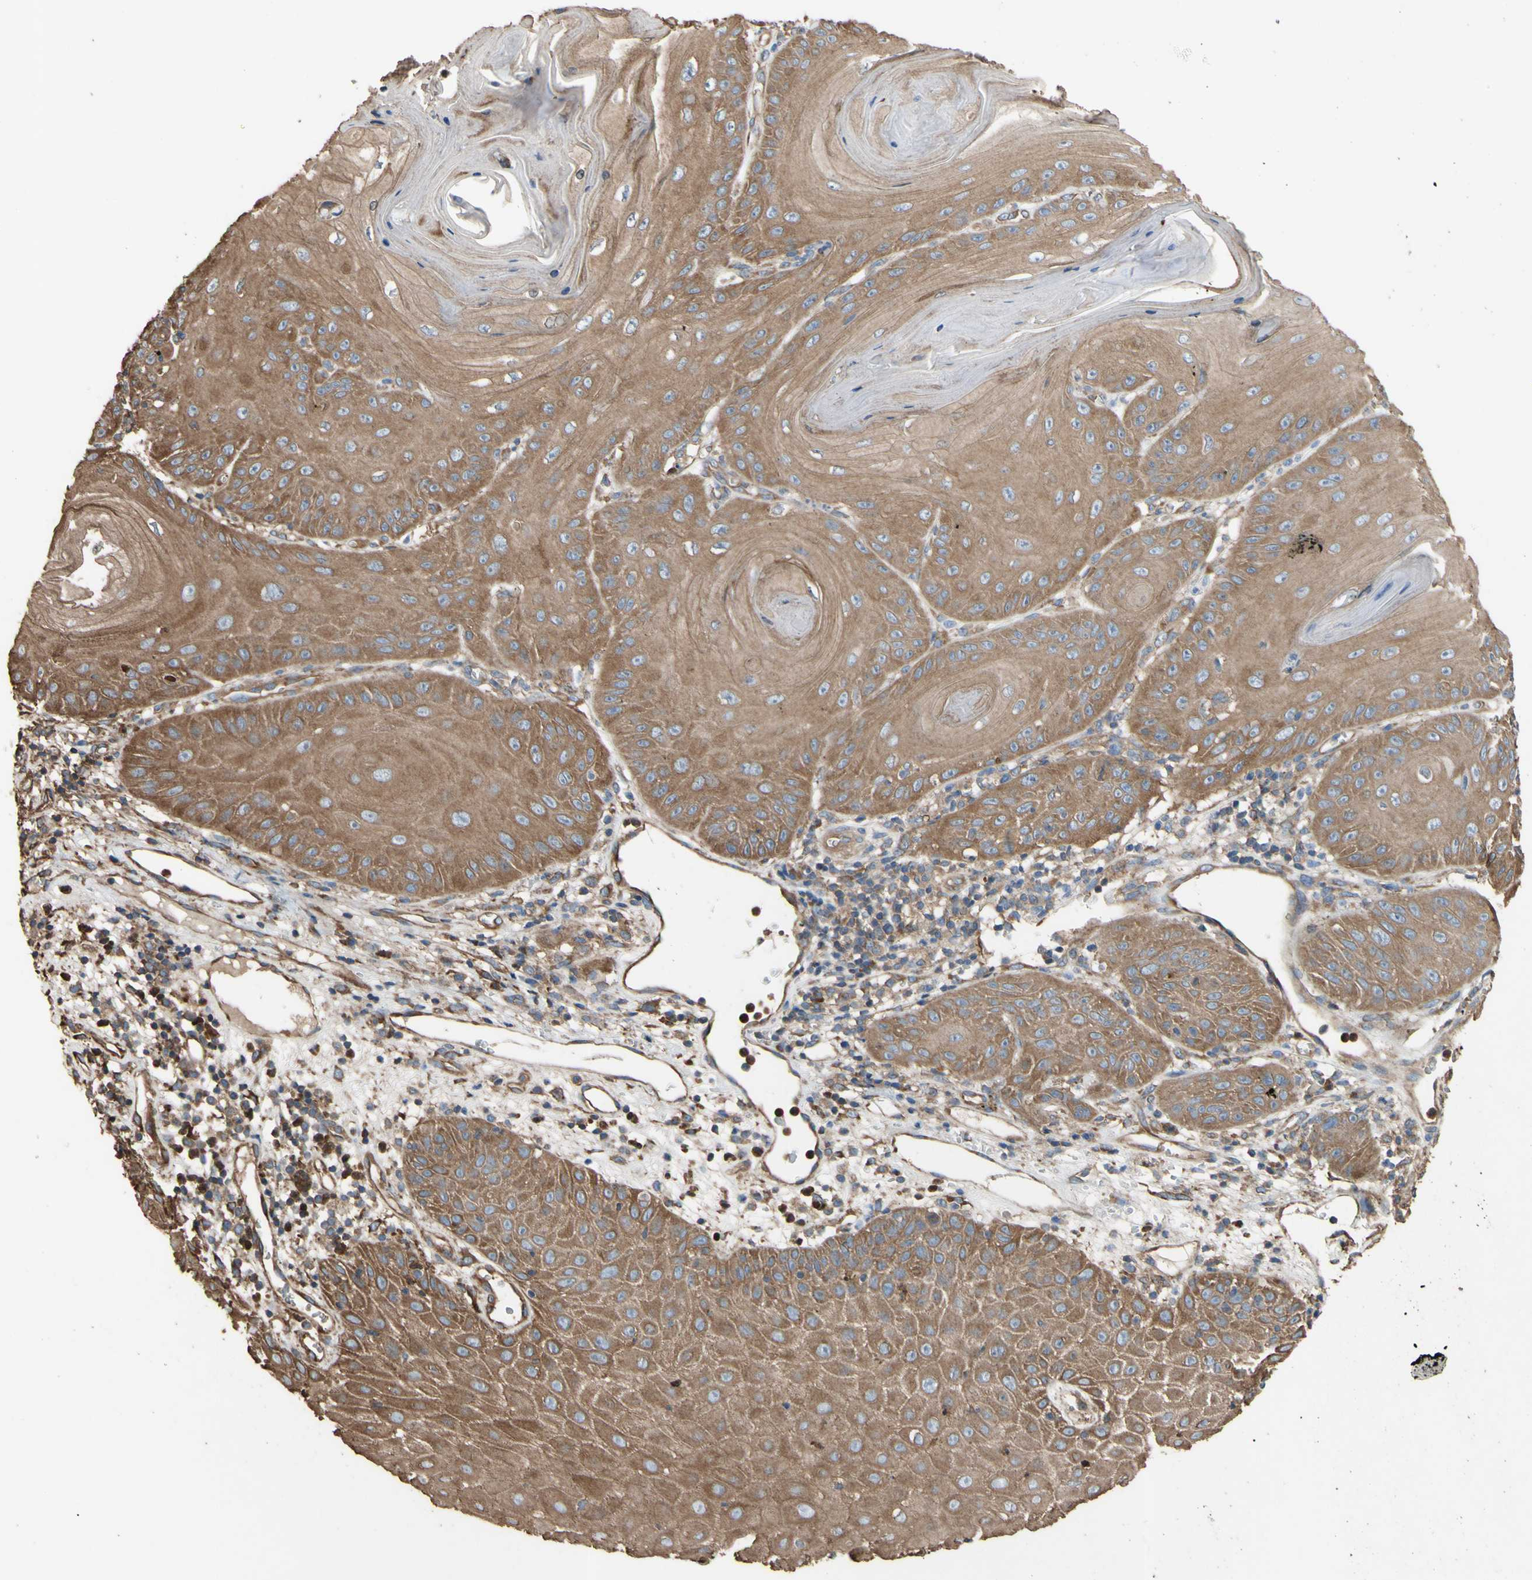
{"staining": {"intensity": "strong", "quantity": ">75%", "location": "cytoplasmic/membranous"}, "tissue": "skin cancer", "cell_type": "Tumor cells", "image_type": "cancer", "snomed": [{"axis": "morphology", "description": "Squamous cell carcinoma, NOS"}, {"axis": "topography", "description": "Skin"}], "caption": "Protein staining of squamous cell carcinoma (skin) tissue displays strong cytoplasmic/membranous expression in about >75% of tumor cells. The protein is shown in brown color, while the nuclei are stained blue.", "gene": "CTTN", "patient": {"sex": "female", "age": 78}}